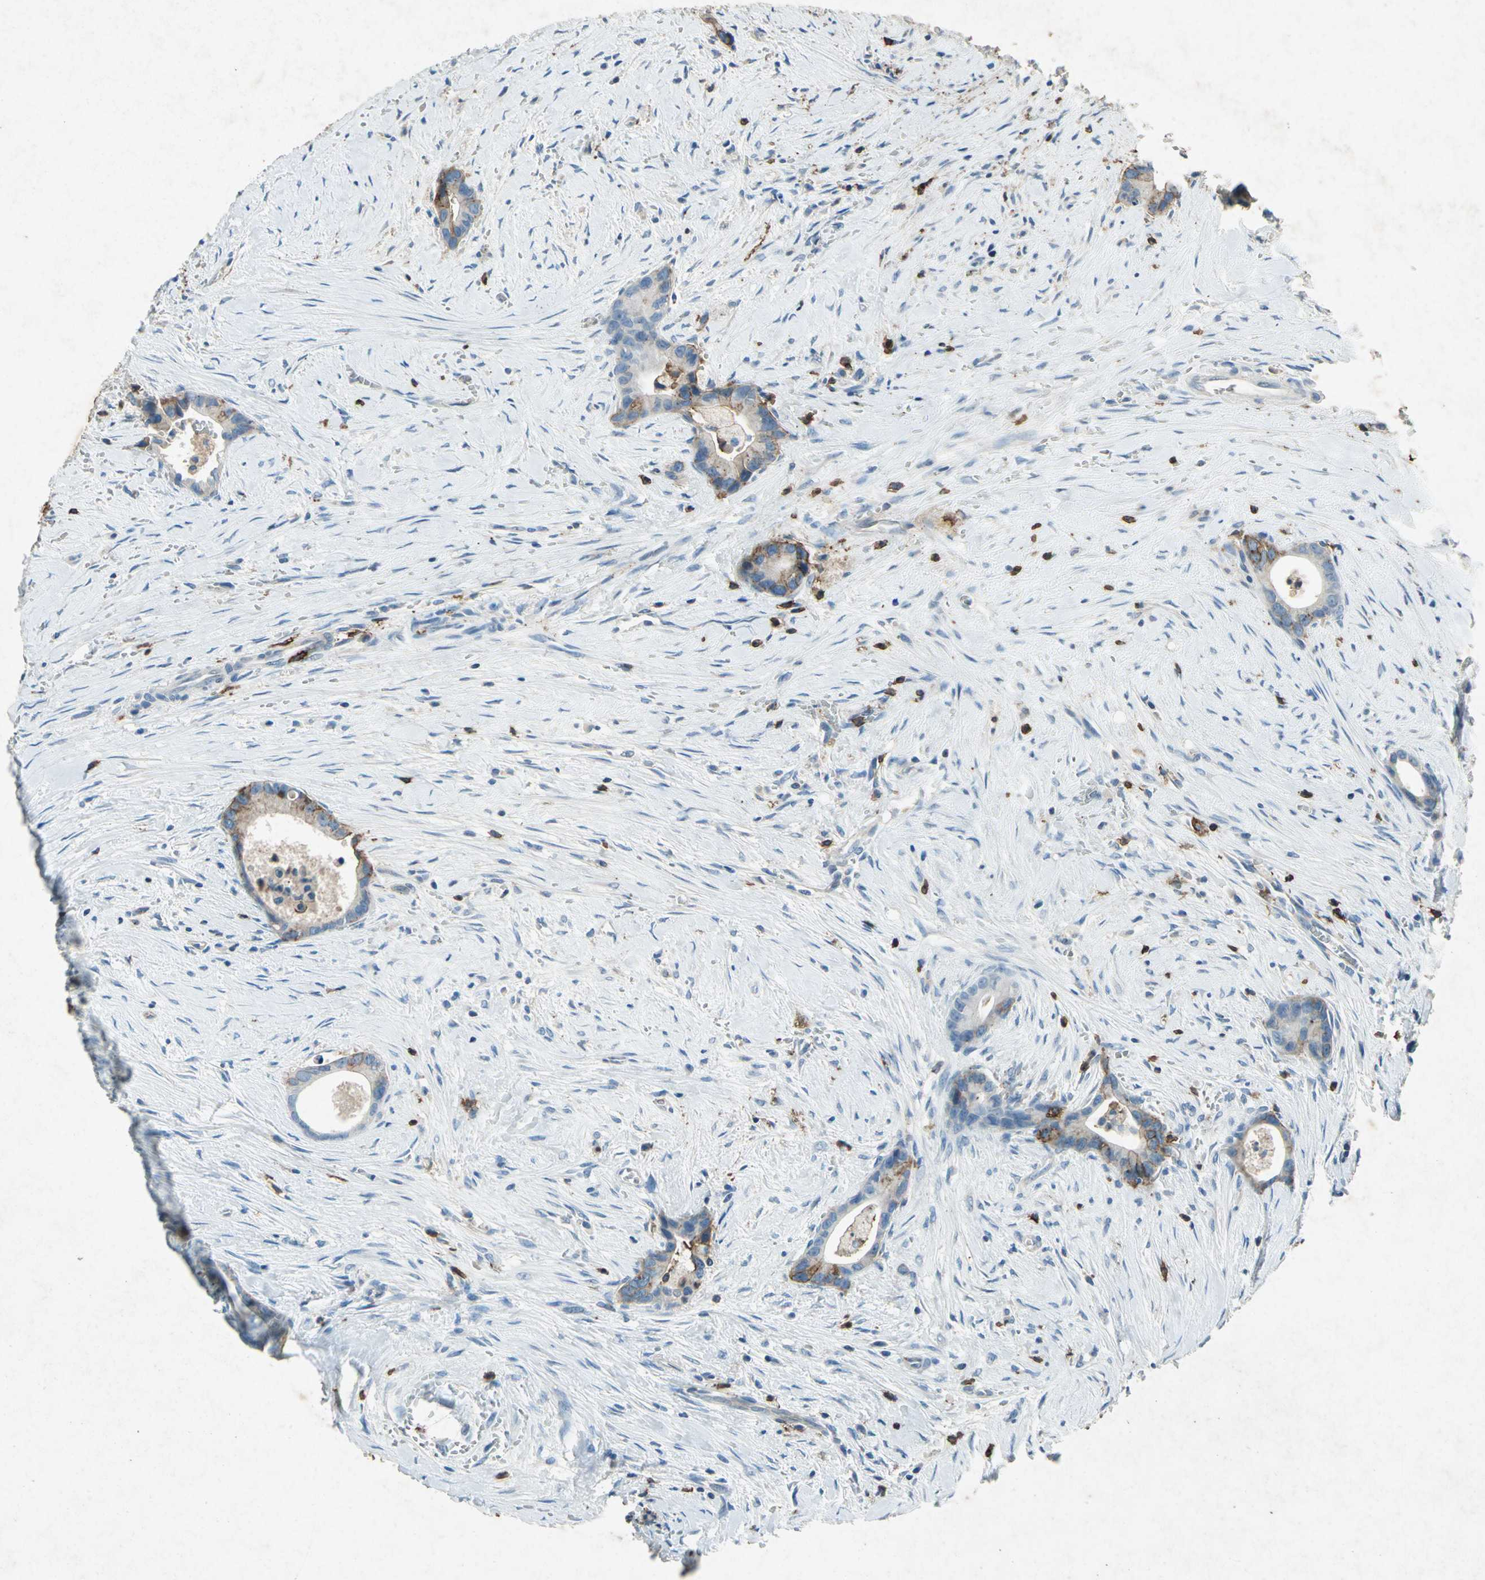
{"staining": {"intensity": "moderate", "quantity": ">75%", "location": "cytoplasmic/membranous"}, "tissue": "liver cancer", "cell_type": "Tumor cells", "image_type": "cancer", "snomed": [{"axis": "morphology", "description": "Cholangiocarcinoma"}, {"axis": "topography", "description": "Liver"}], "caption": "Cholangiocarcinoma (liver) stained with a protein marker demonstrates moderate staining in tumor cells.", "gene": "CCR6", "patient": {"sex": "female", "age": 55}}